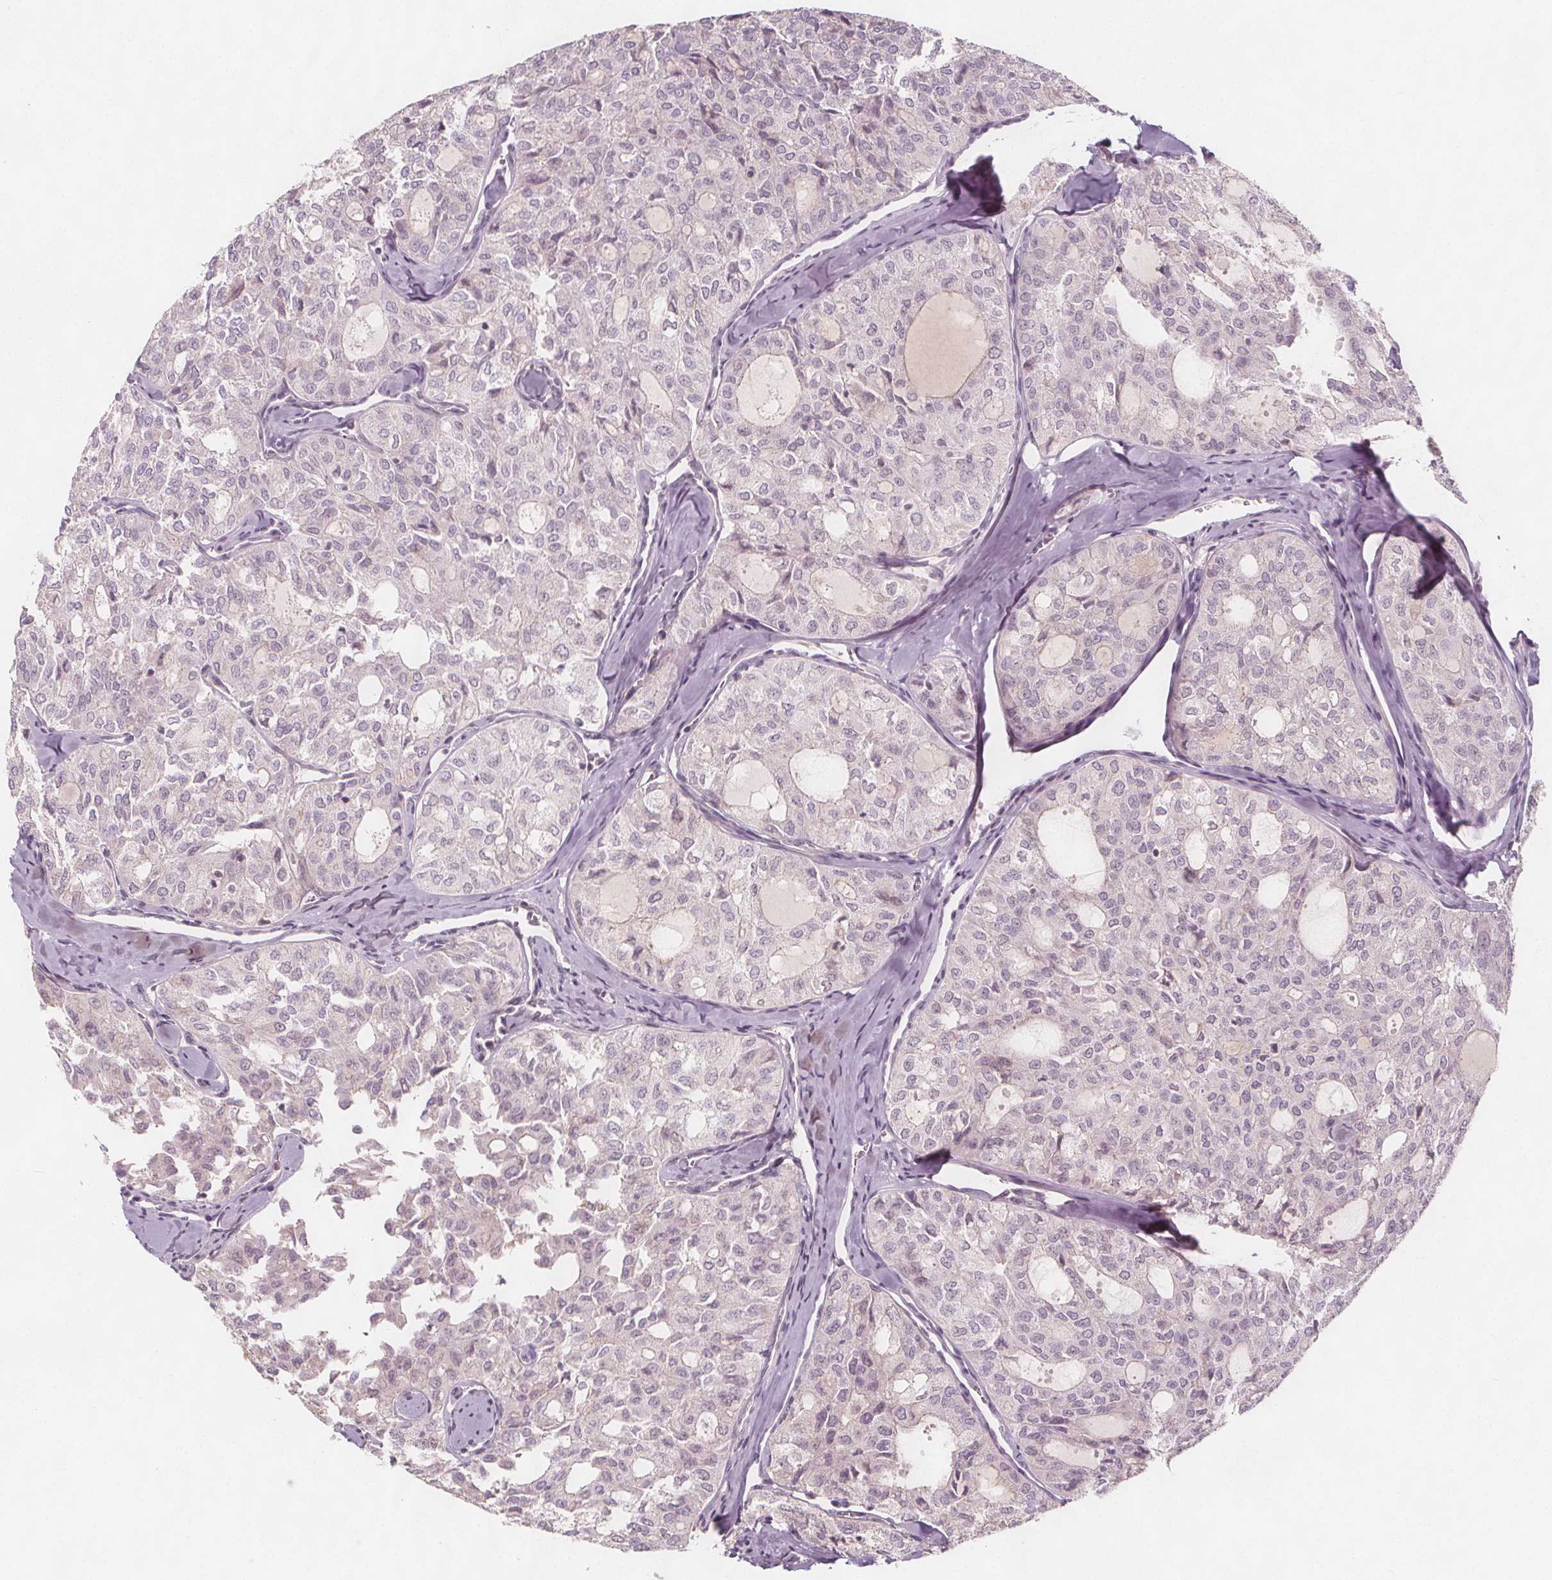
{"staining": {"intensity": "negative", "quantity": "none", "location": "none"}, "tissue": "thyroid cancer", "cell_type": "Tumor cells", "image_type": "cancer", "snomed": [{"axis": "morphology", "description": "Follicular adenoma carcinoma, NOS"}, {"axis": "topography", "description": "Thyroid gland"}], "caption": "Immunohistochemistry (IHC) image of human thyroid cancer (follicular adenoma carcinoma) stained for a protein (brown), which shows no expression in tumor cells. (DAB (3,3'-diaminobenzidine) immunohistochemistry (IHC), high magnification).", "gene": "C1orf167", "patient": {"sex": "male", "age": 75}}